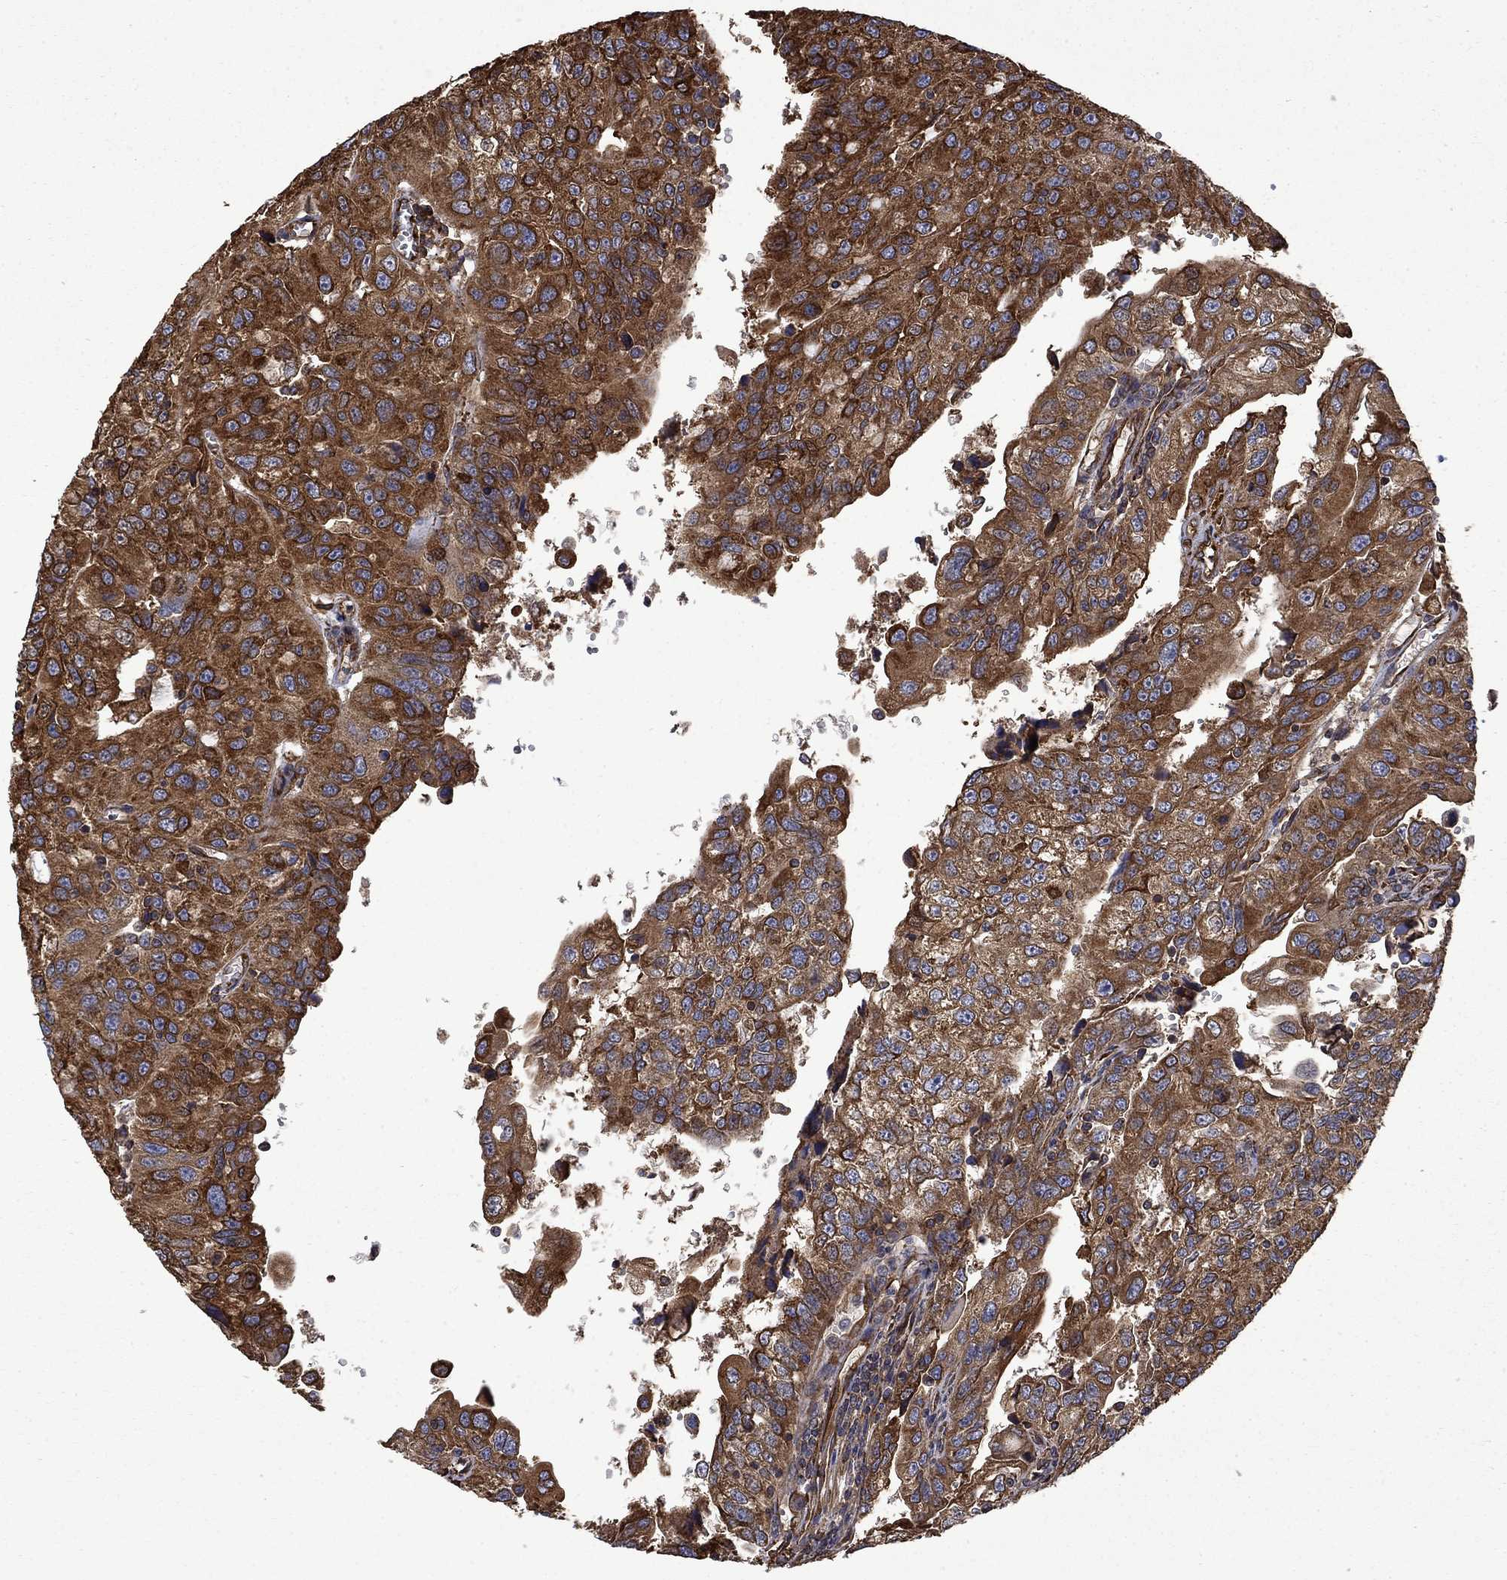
{"staining": {"intensity": "strong", "quantity": "25%-75%", "location": "cytoplasmic/membranous"}, "tissue": "urothelial cancer", "cell_type": "Tumor cells", "image_type": "cancer", "snomed": [{"axis": "morphology", "description": "Urothelial carcinoma, NOS"}, {"axis": "morphology", "description": "Urothelial carcinoma, High grade"}, {"axis": "topography", "description": "Urinary bladder"}], "caption": "Immunohistochemical staining of human urothelial cancer demonstrates high levels of strong cytoplasmic/membranous protein positivity in about 25%-75% of tumor cells. The protein is shown in brown color, while the nuclei are stained blue.", "gene": "CUTC", "patient": {"sex": "female", "age": 73}}